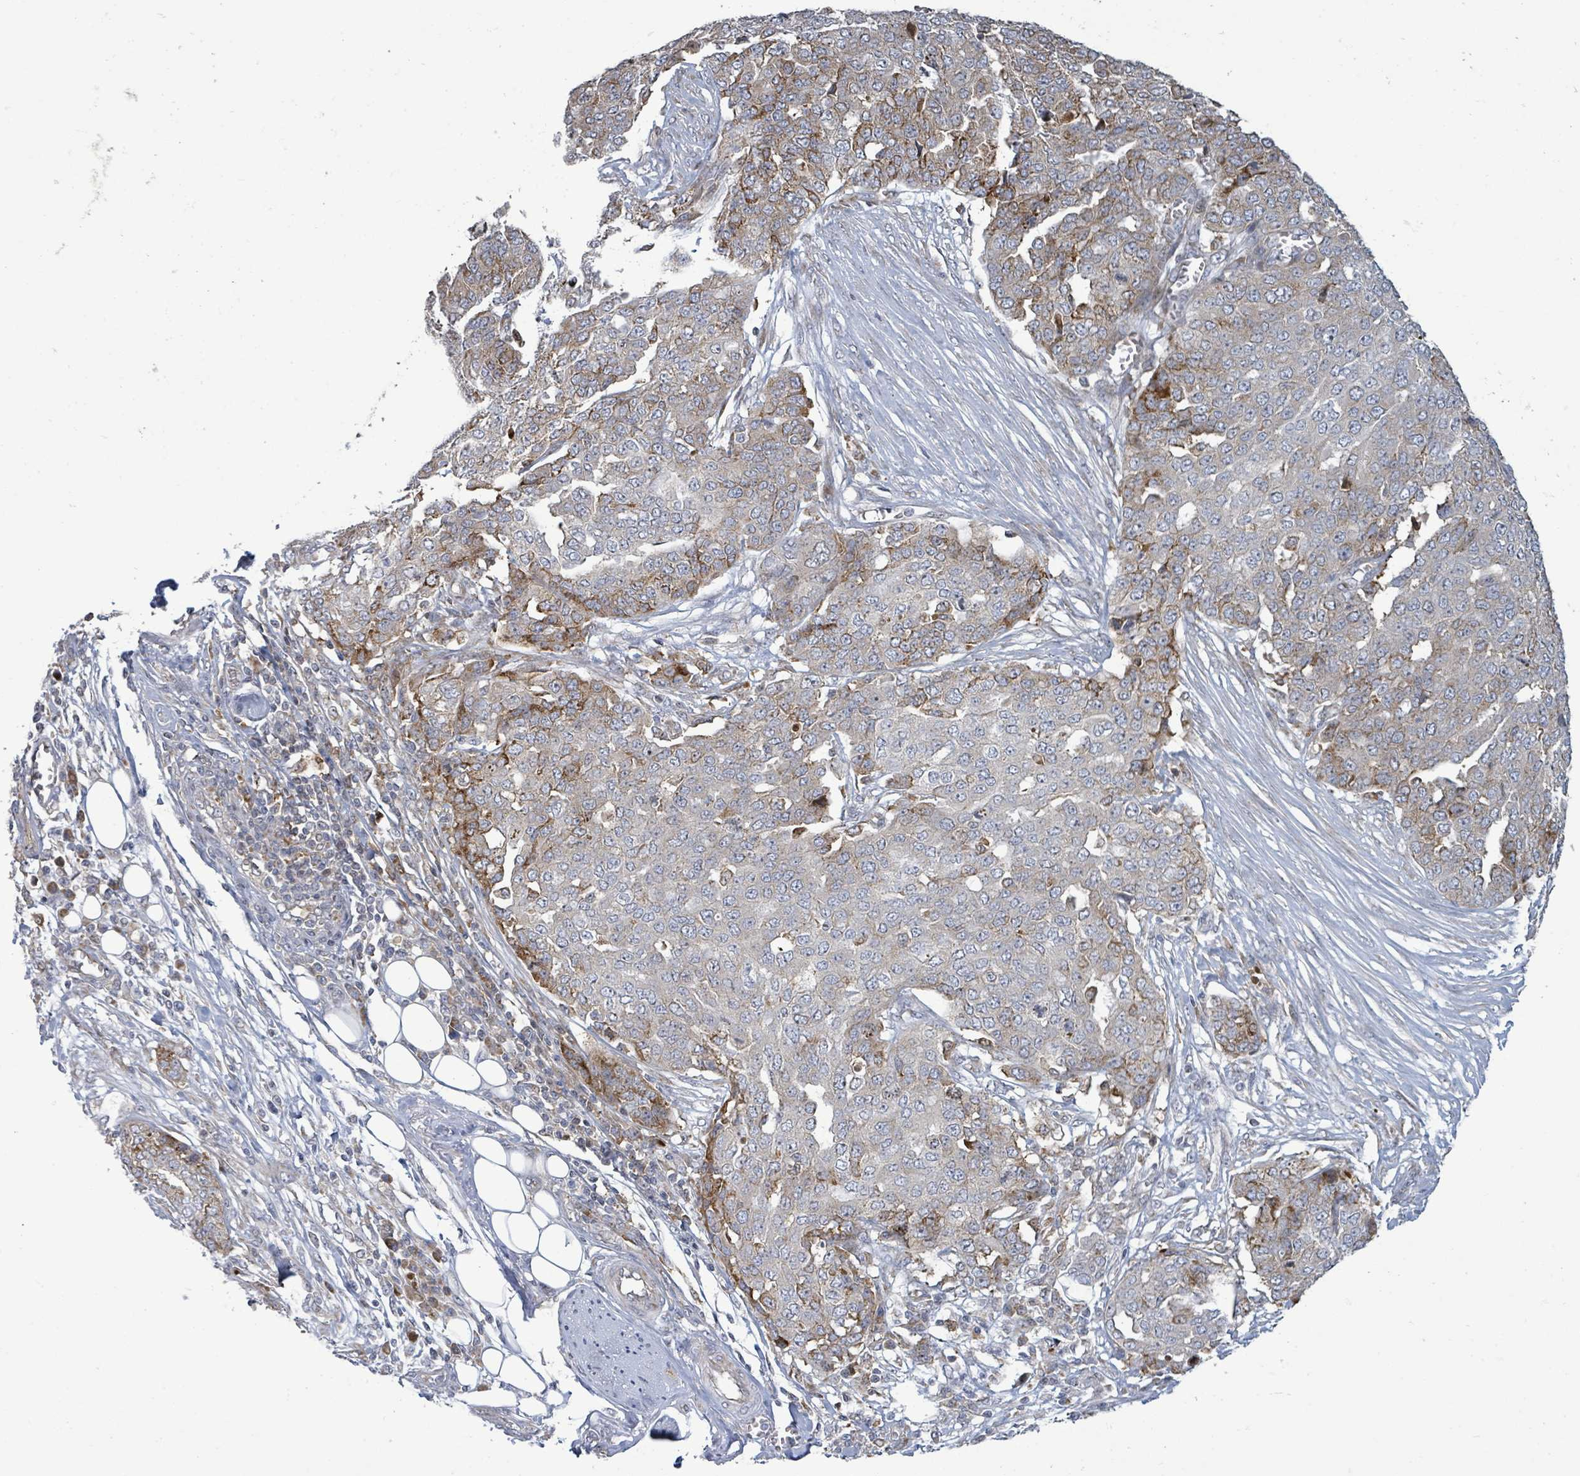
{"staining": {"intensity": "moderate", "quantity": "<25%", "location": "cytoplasmic/membranous"}, "tissue": "ovarian cancer", "cell_type": "Tumor cells", "image_type": "cancer", "snomed": [{"axis": "morphology", "description": "Cystadenocarcinoma, serous, NOS"}, {"axis": "topography", "description": "Soft tissue"}, {"axis": "topography", "description": "Ovary"}], "caption": "High-power microscopy captured an IHC histopathology image of ovarian cancer, revealing moderate cytoplasmic/membranous positivity in about <25% of tumor cells. Immunohistochemistry (ihc) stains the protein in brown and the nuclei are stained blue.", "gene": "LILRA4", "patient": {"sex": "female", "age": 57}}